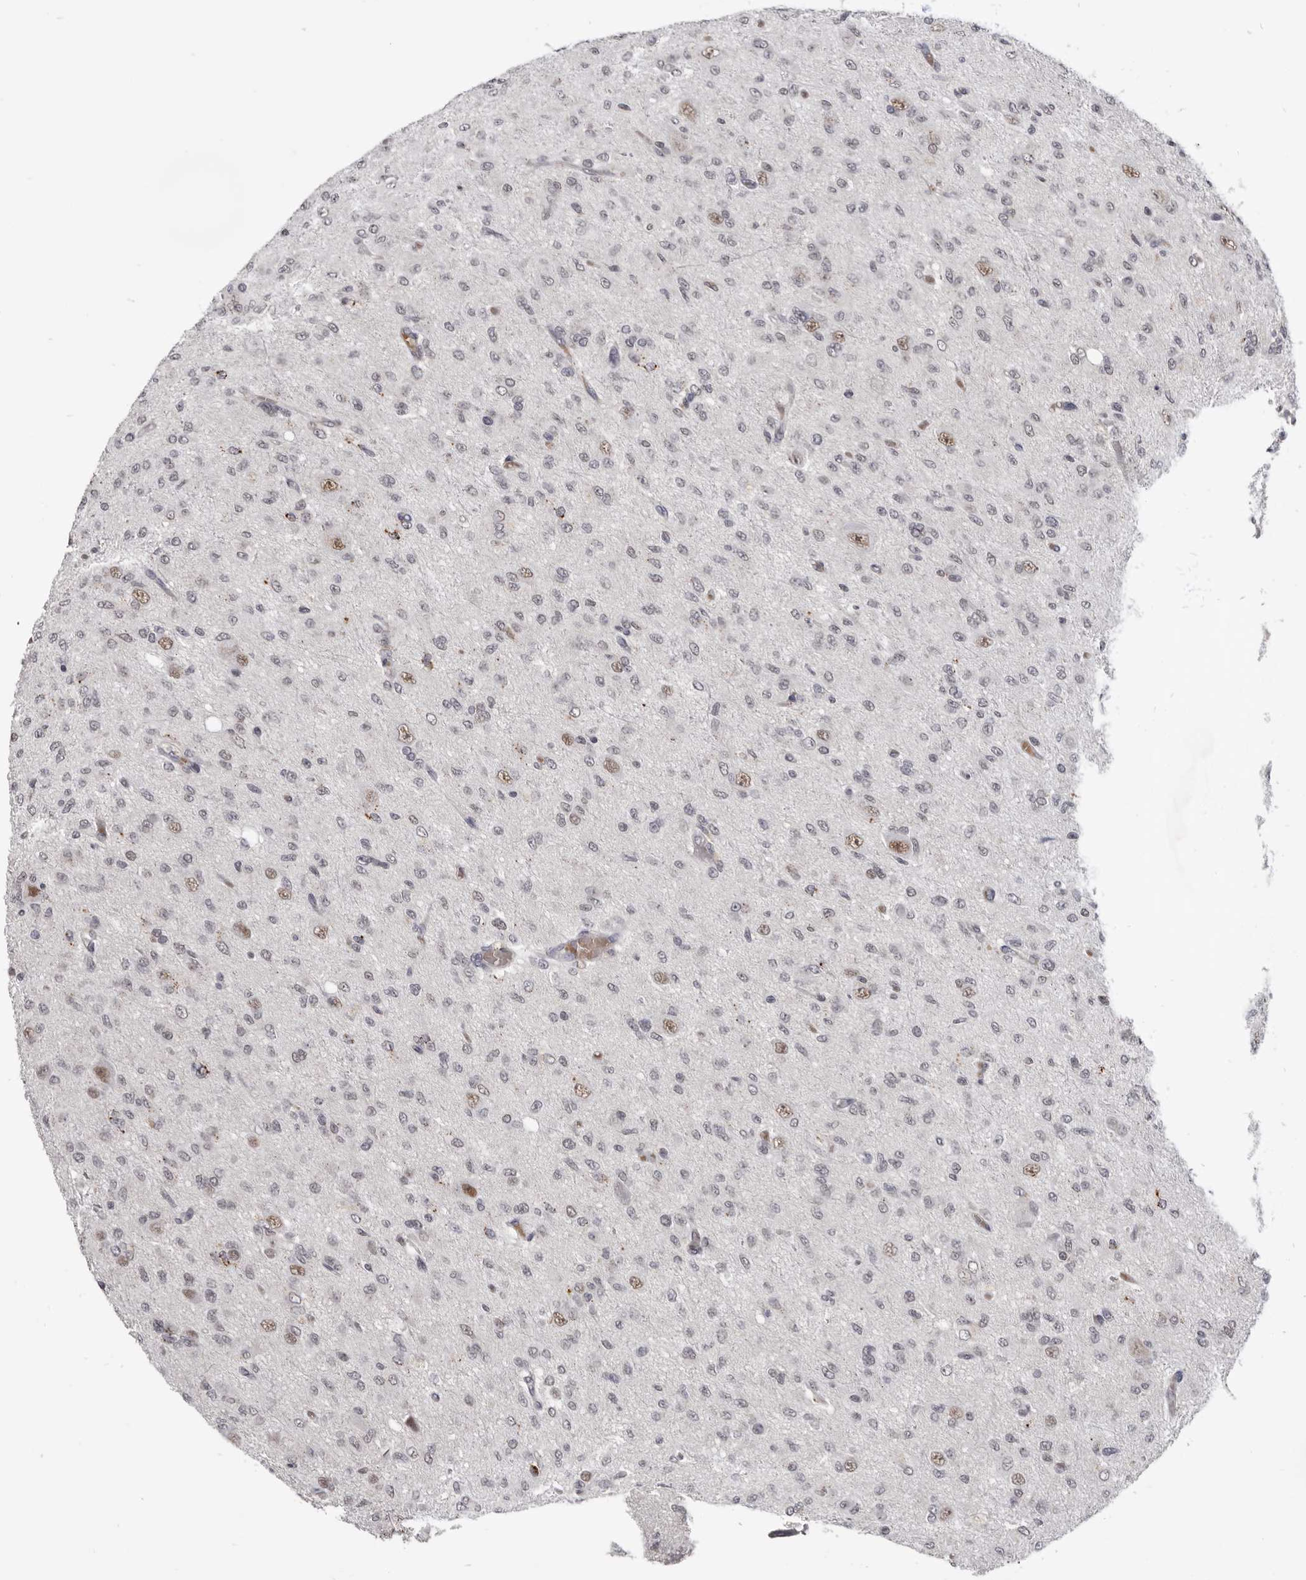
{"staining": {"intensity": "negative", "quantity": "none", "location": "none"}, "tissue": "glioma", "cell_type": "Tumor cells", "image_type": "cancer", "snomed": [{"axis": "morphology", "description": "Glioma, malignant, High grade"}, {"axis": "topography", "description": "Brain"}], "caption": "Image shows no significant protein expression in tumor cells of malignant glioma (high-grade).", "gene": "CGN", "patient": {"sex": "female", "age": 59}}